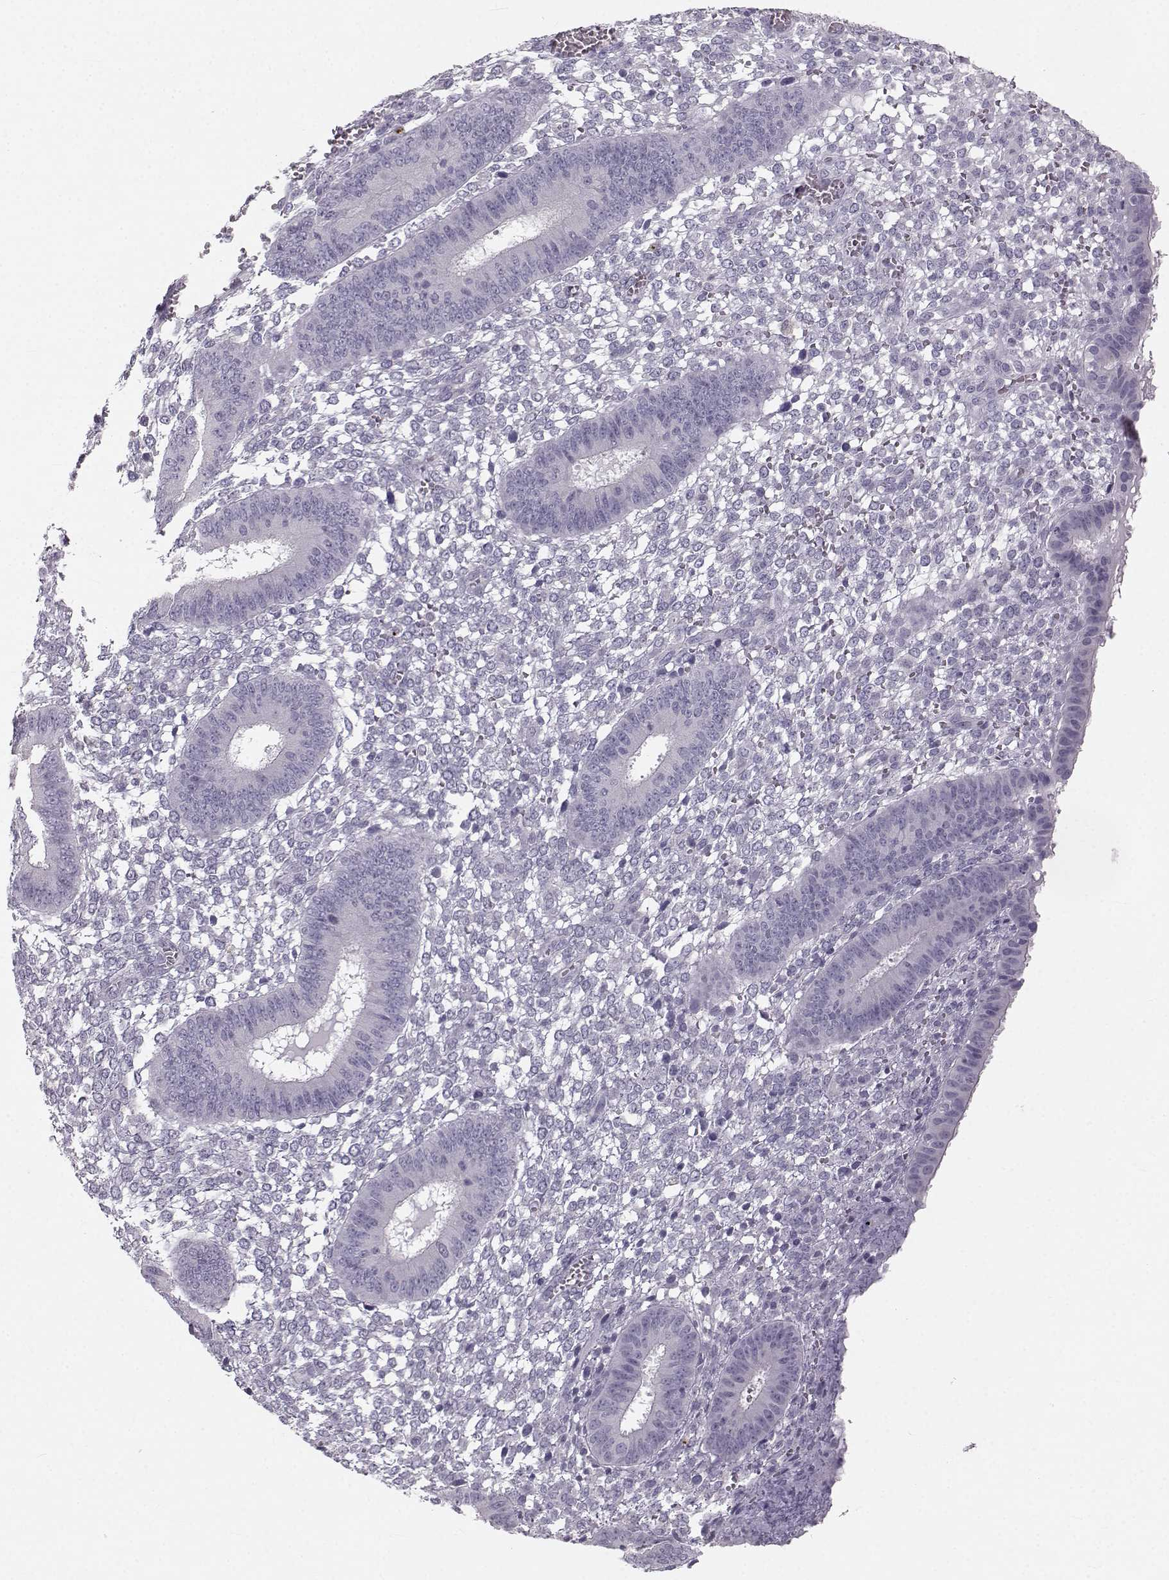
{"staining": {"intensity": "negative", "quantity": "none", "location": "none"}, "tissue": "endometrium", "cell_type": "Cells in endometrial stroma", "image_type": "normal", "snomed": [{"axis": "morphology", "description": "Normal tissue, NOS"}, {"axis": "topography", "description": "Endometrium"}], "caption": "Immunohistochemistry (IHC) image of normal endometrium: human endometrium stained with DAB (3,3'-diaminobenzidine) reveals no significant protein expression in cells in endometrial stroma.", "gene": "OIP5", "patient": {"sex": "female", "age": 42}}